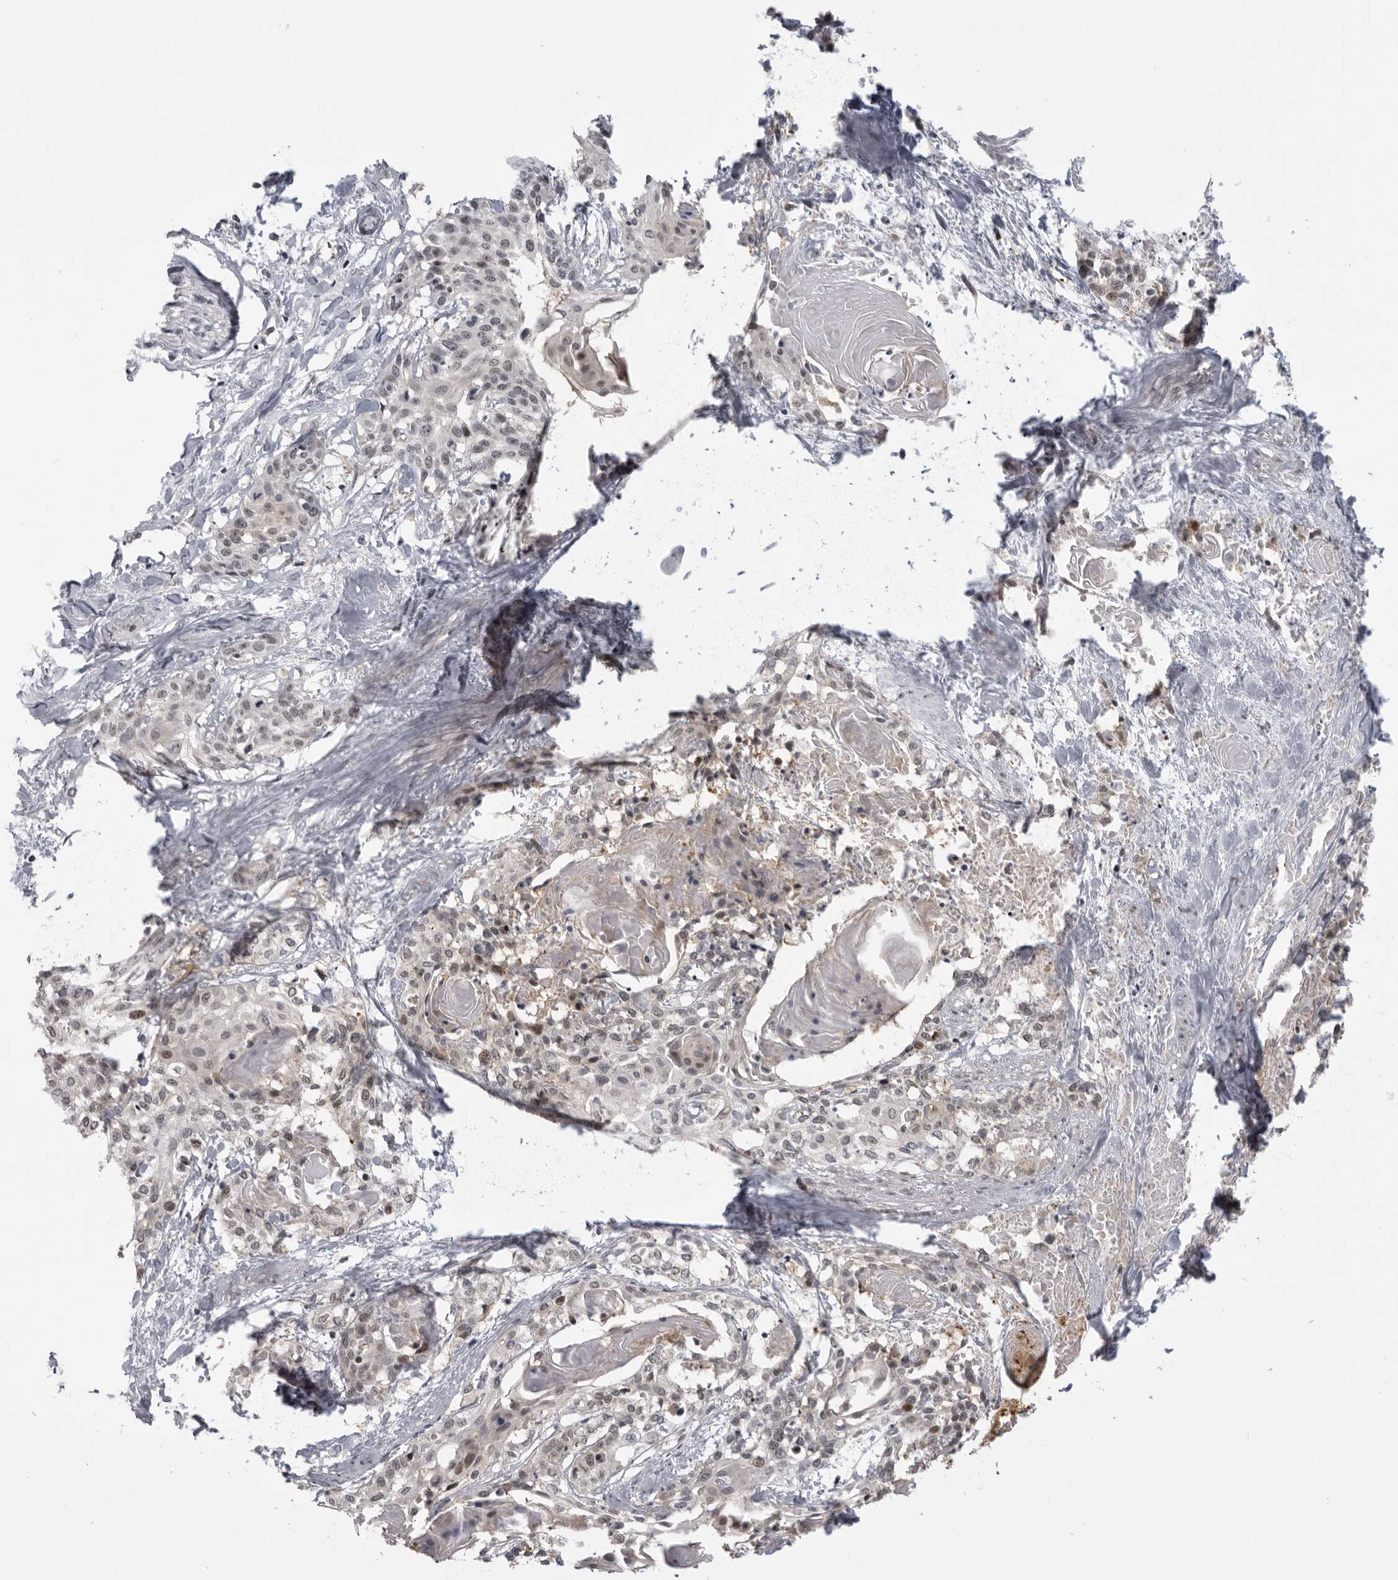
{"staining": {"intensity": "weak", "quantity": "<25%", "location": "nuclear"}, "tissue": "cervical cancer", "cell_type": "Tumor cells", "image_type": "cancer", "snomed": [{"axis": "morphology", "description": "Squamous cell carcinoma, NOS"}, {"axis": "topography", "description": "Cervix"}], "caption": "High magnification brightfield microscopy of cervical cancer (squamous cell carcinoma) stained with DAB (brown) and counterstained with hematoxylin (blue): tumor cells show no significant staining.", "gene": "ALPK2", "patient": {"sex": "female", "age": 57}}